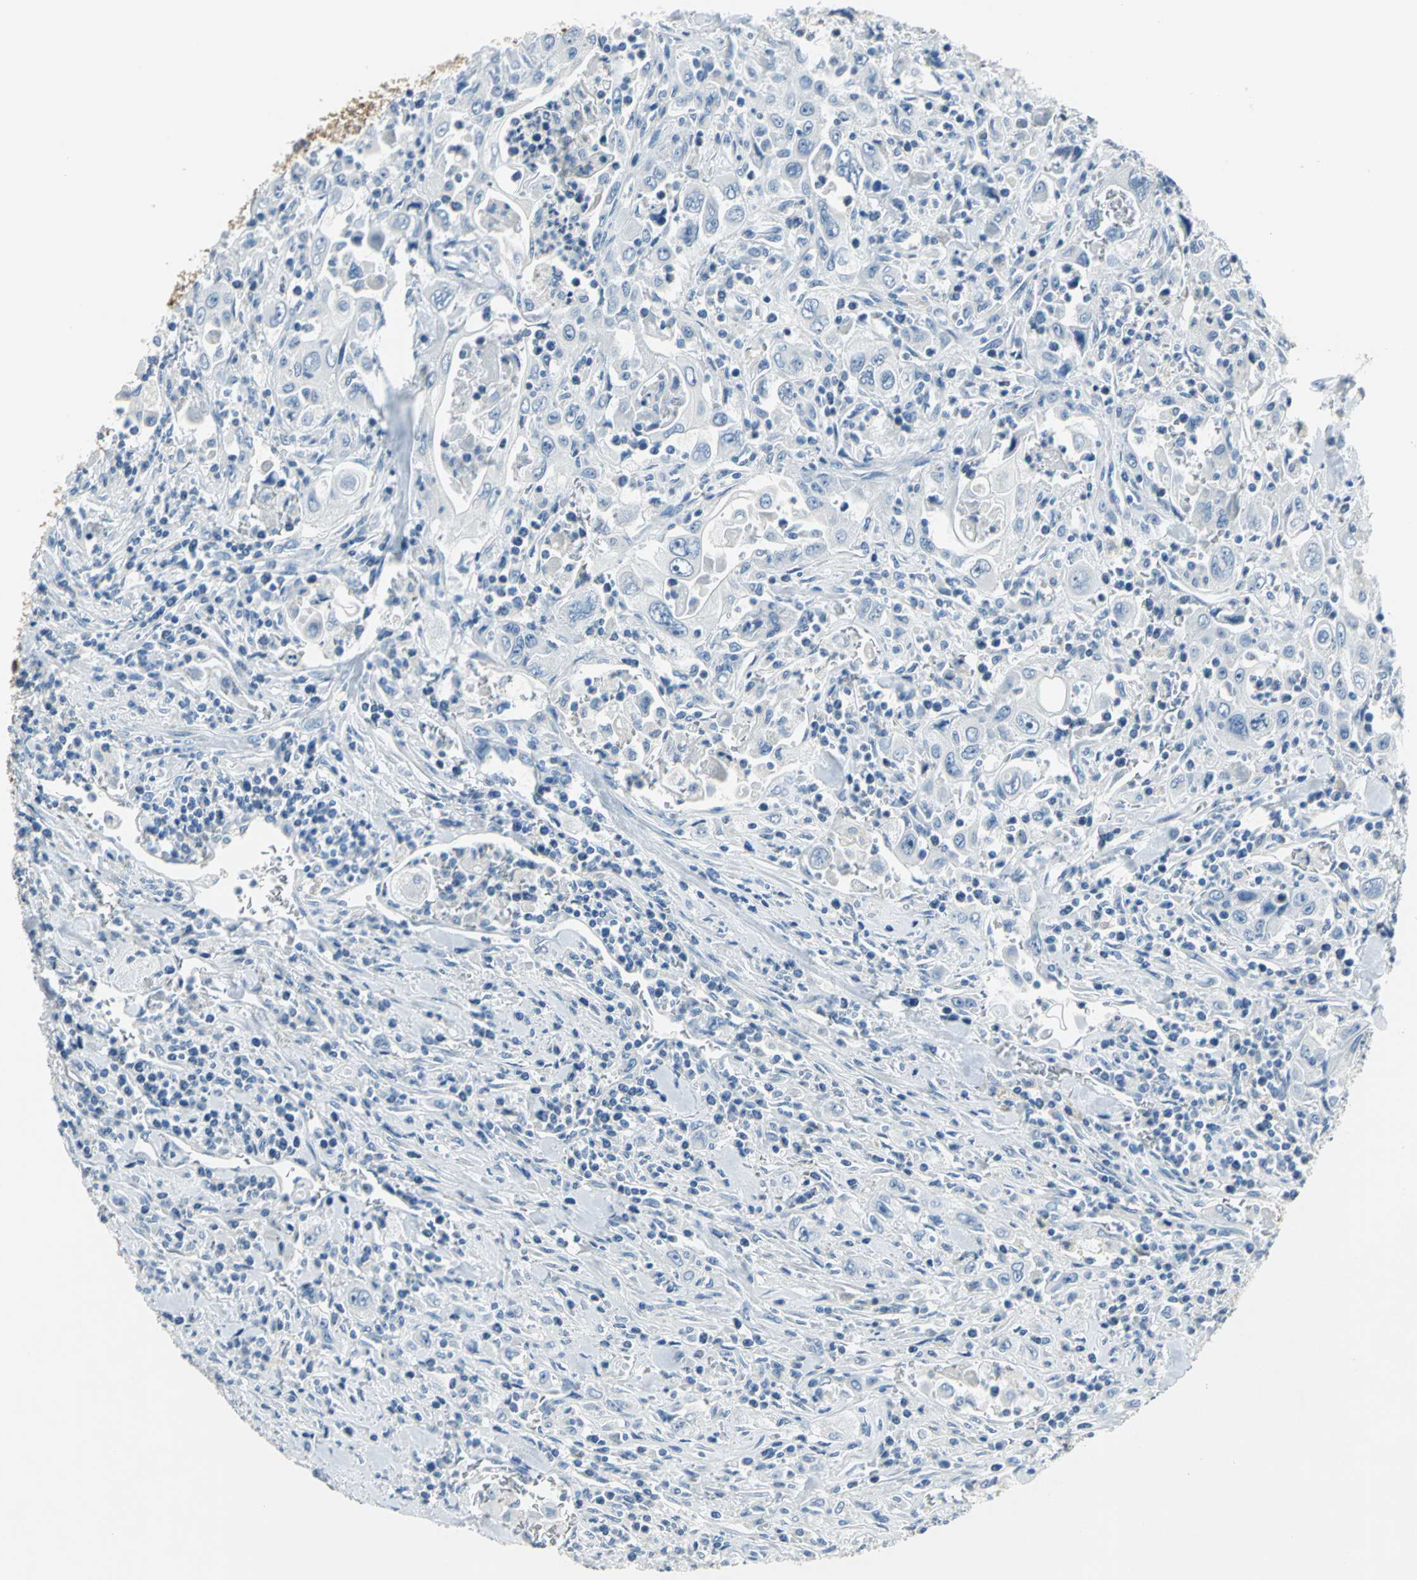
{"staining": {"intensity": "negative", "quantity": "none", "location": "none"}, "tissue": "pancreatic cancer", "cell_type": "Tumor cells", "image_type": "cancer", "snomed": [{"axis": "morphology", "description": "Adenocarcinoma, NOS"}, {"axis": "topography", "description": "Pancreas"}], "caption": "Immunohistochemistry micrograph of neoplastic tissue: pancreatic cancer (adenocarcinoma) stained with DAB exhibits no significant protein staining in tumor cells. Brightfield microscopy of immunohistochemistry stained with DAB (brown) and hematoxylin (blue), captured at high magnification.", "gene": "PKLR", "patient": {"sex": "male", "age": 70}}